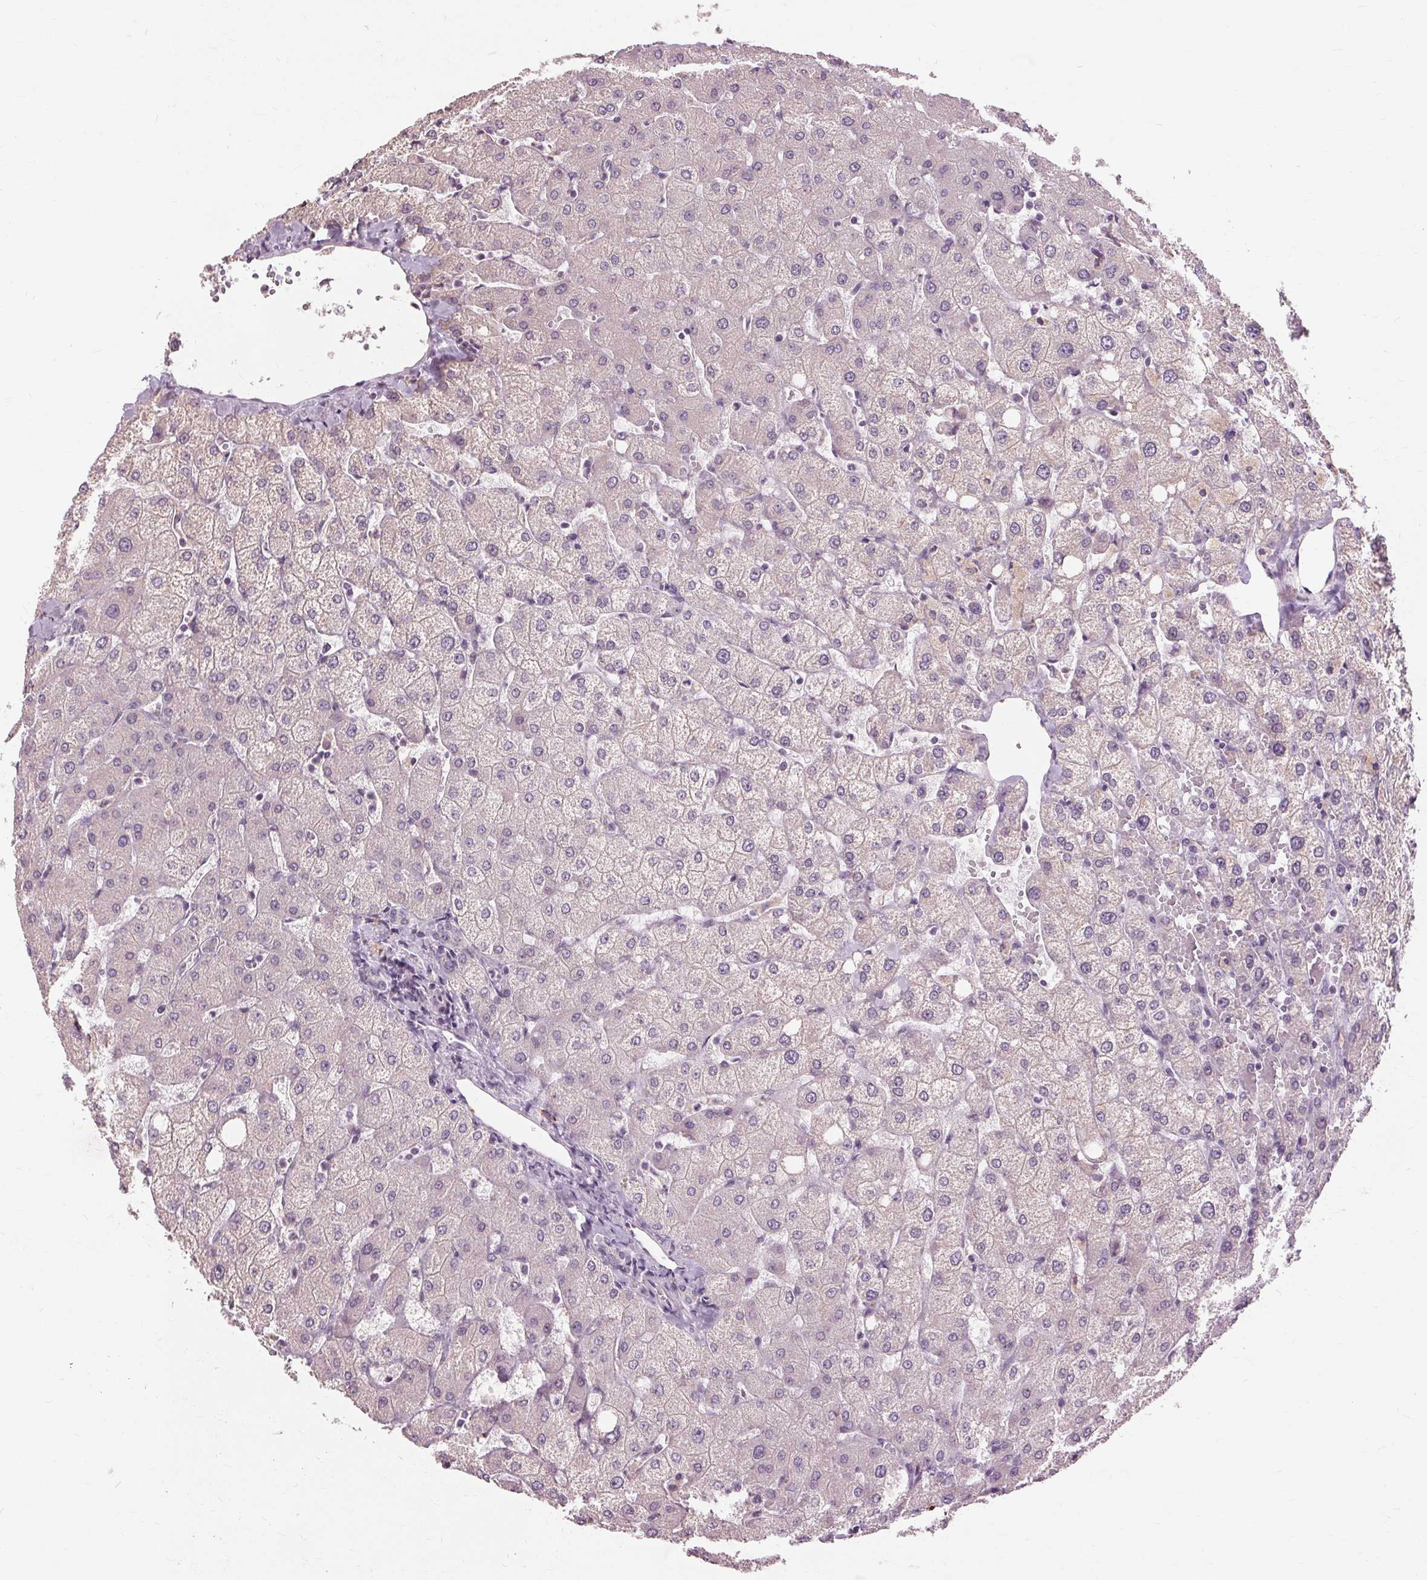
{"staining": {"intensity": "negative", "quantity": "none", "location": "none"}, "tissue": "liver", "cell_type": "Cholangiocytes", "image_type": "normal", "snomed": [{"axis": "morphology", "description": "Normal tissue, NOS"}, {"axis": "topography", "description": "Liver"}], "caption": "DAB (3,3'-diaminobenzidine) immunohistochemical staining of unremarkable human liver demonstrates no significant expression in cholangiocytes.", "gene": "SIGLEC6", "patient": {"sex": "female", "age": 54}}